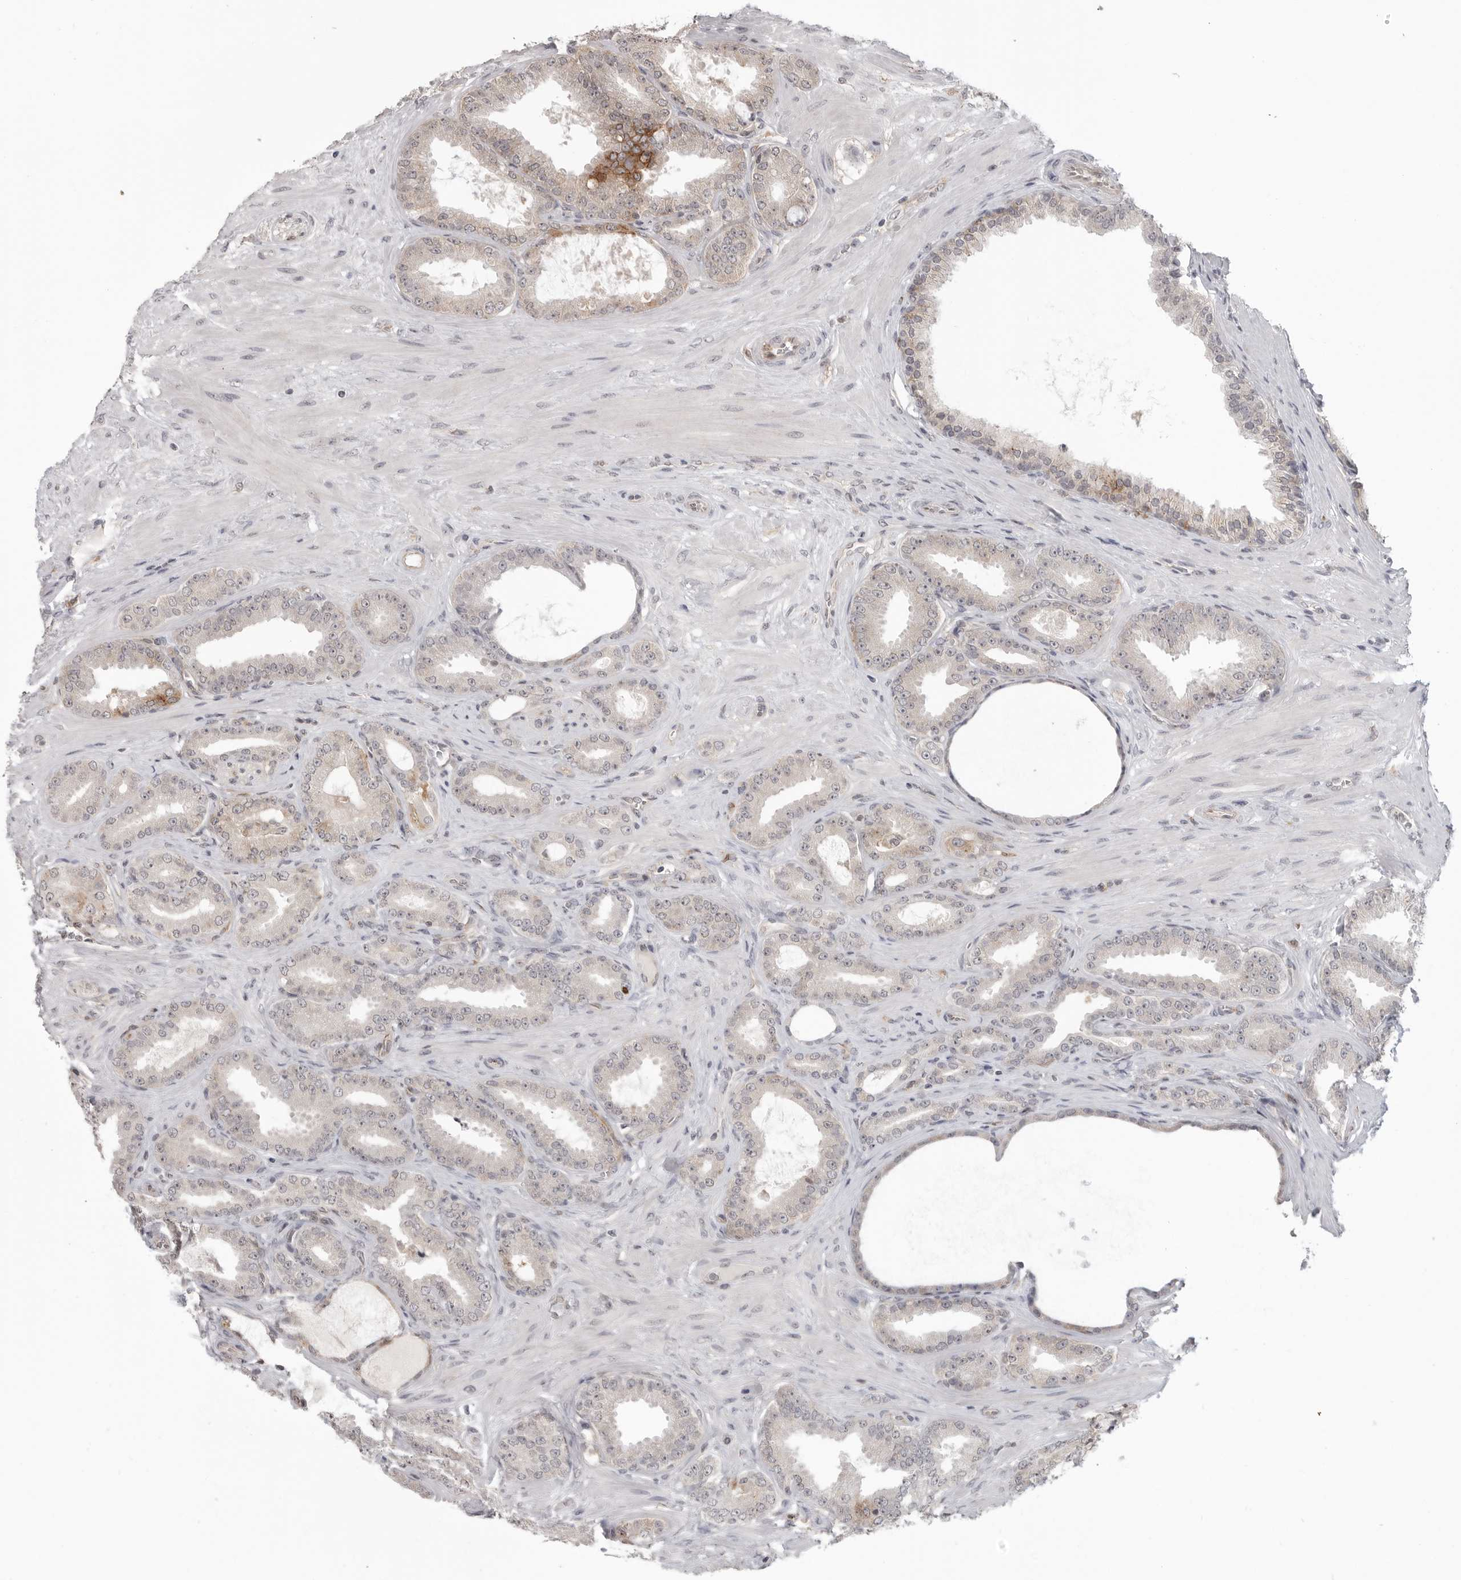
{"staining": {"intensity": "moderate", "quantity": "<25%", "location": "cytoplasmic/membranous"}, "tissue": "prostate cancer", "cell_type": "Tumor cells", "image_type": "cancer", "snomed": [{"axis": "morphology", "description": "Adenocarcinoma, Low grade"}, {"axis": "topography", "description": "Prostate"}], "caption": "Immunohistochemistry (DAB (3,3'-diaminobenzidine)) staining of human prostate cancer reveals moderate cytoplasmic/membranous protein positivity in about <25% of tumor cells. The staining was performed using DAB to visualize the protein expression in brown, while the nuclei were stained in blue with hematoxylin (Magnification: 20x).", "gene": "IFNGR1", "patient": {"sex": "male", "age": 63}}